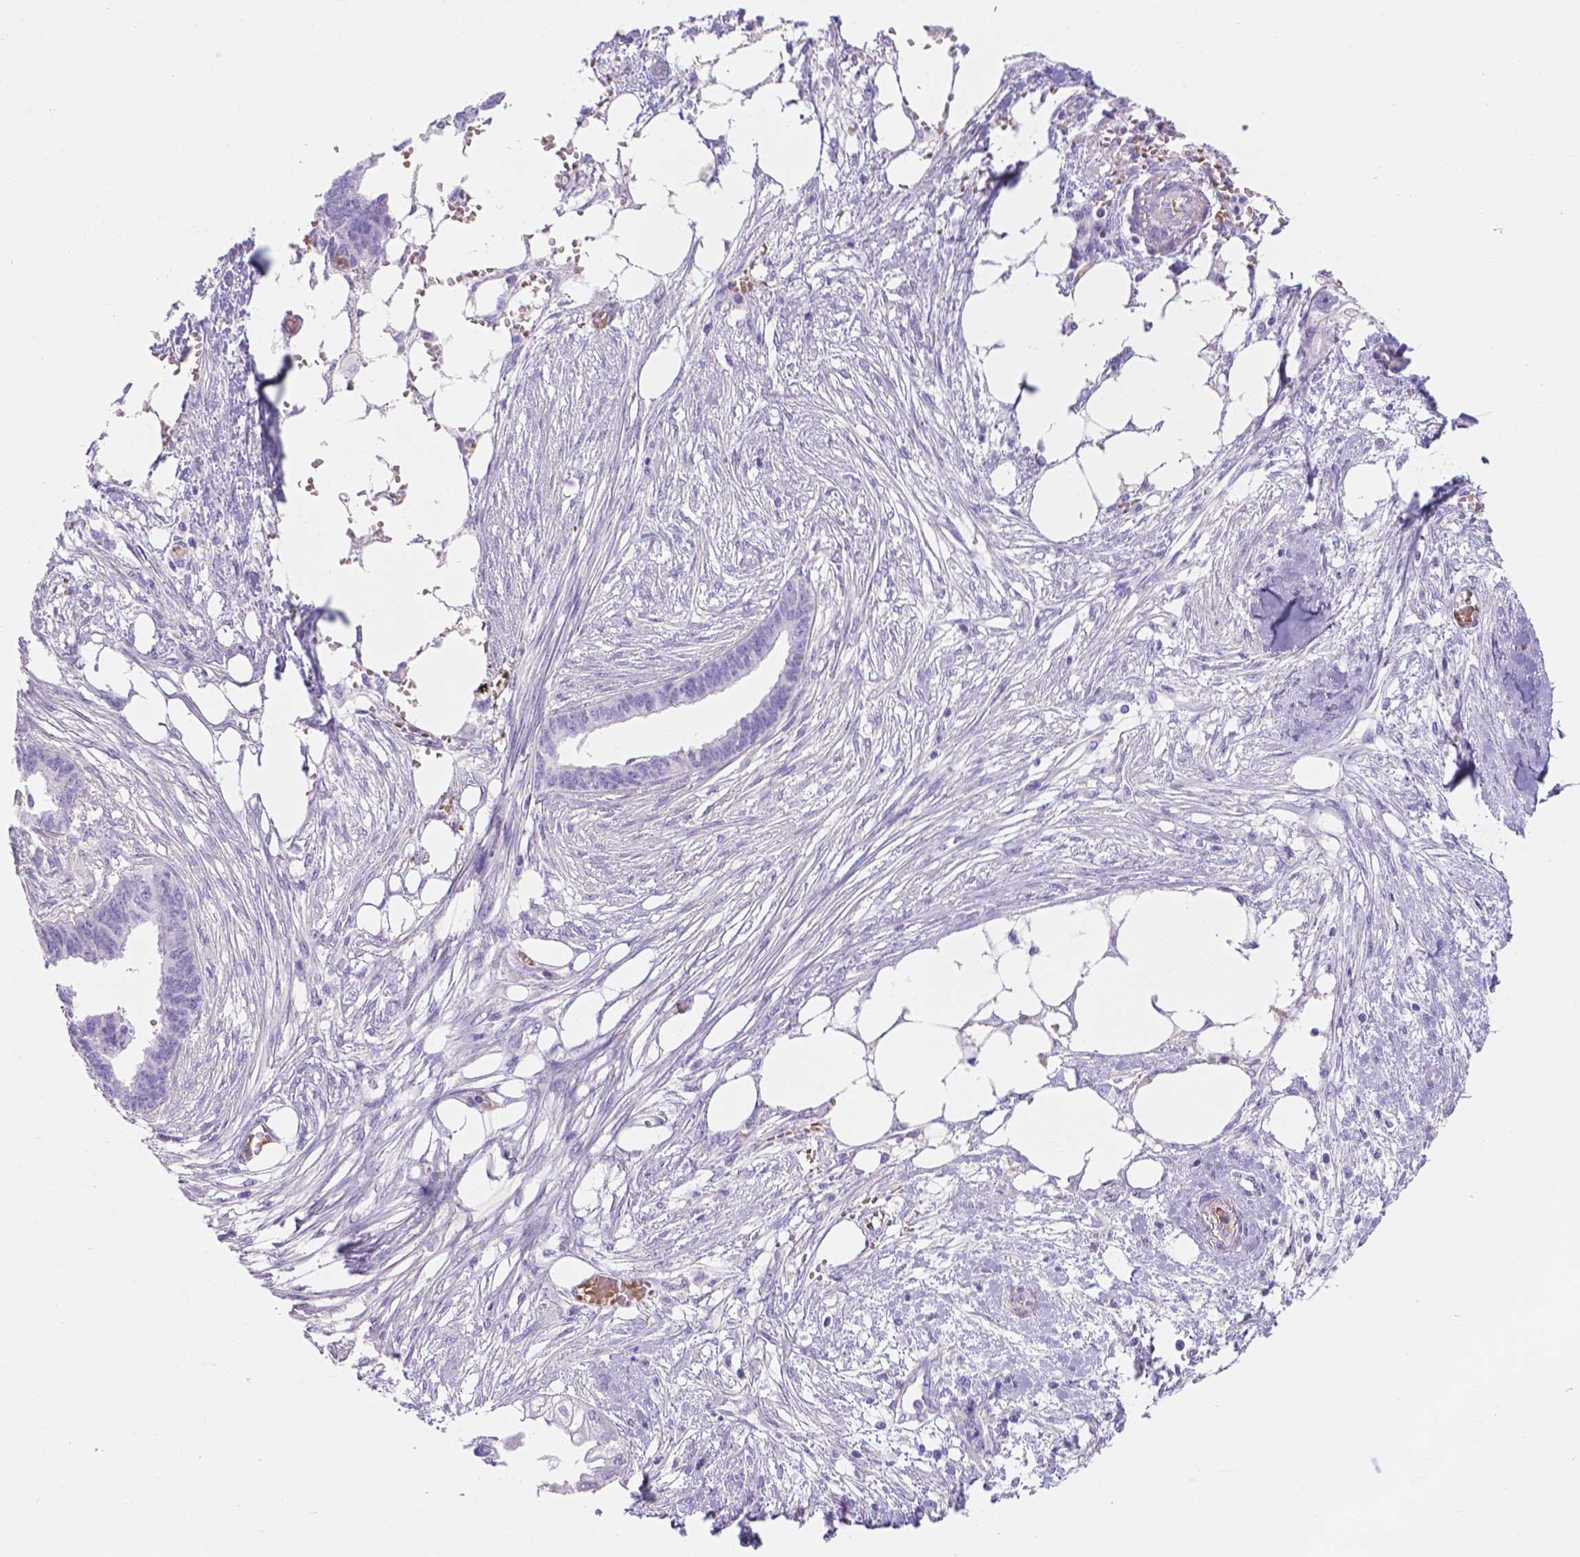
{"staining": {"intensity": "negative", "quantity": "none", "location": "none"}, "tissue": "endometrial cancer", "cell_type": "Tumor cells", "image_type": "cancer", "snomed": [{"axis": "morphology", "description": "Adenocarcinoma, NOS"}, {"axis": "morphology", "description": "Adenocarcinoma, metastatic, NOS"}, {"axis": "topography", "description": "Adipose tissue"}, {"axis": "topography", "description": "Endometrium"}], "caption": "This is an IHC image of human adenocarcinoma (endometrial). There is no positivity in tumor cells.", "gene": "SLC40A1", "patient": {"sex": "female", "age": 67}}